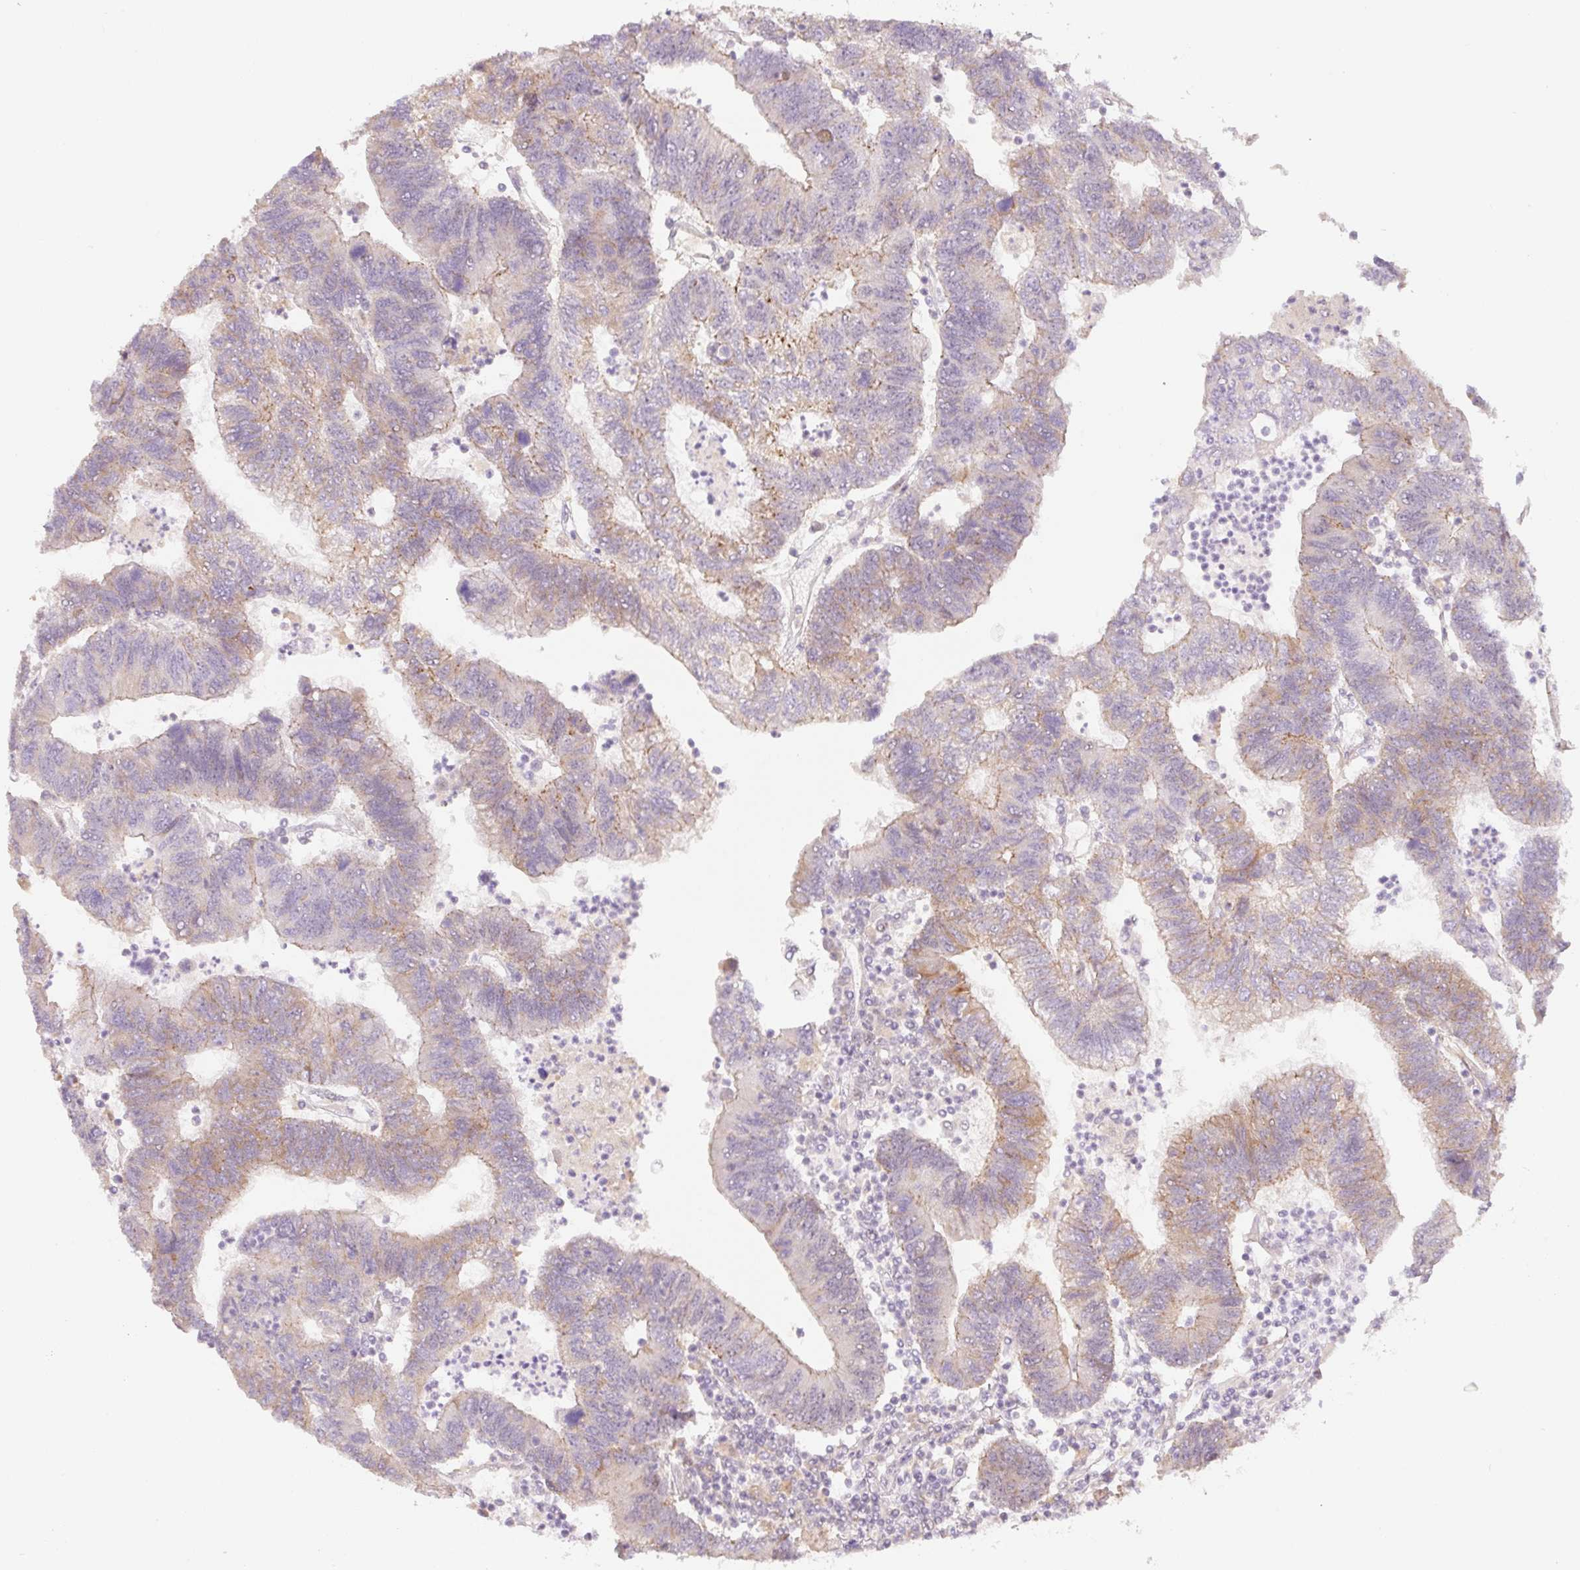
{"staining": {"intensity": "moderate", "quantity": "25%-75%", "location": "cytoplasmic/membranous"}, "tissue": "colorectal cancer", "cell_type": "Tumor cells", "image_type": "cancer", "snomed": [{"axis": "morphology", "description": "Adenocarcinoma, NOS"}, {"axis": "topography", "description": "Colon"}], "caption": "A brown stain highlights moderate cytoplasmic/membranous expression of a protein in human colorectal cancer tumor cells. Nuclei are stained in blue.", "gene": "MIA2", "patient": {"sex": "female", "age": 48}}